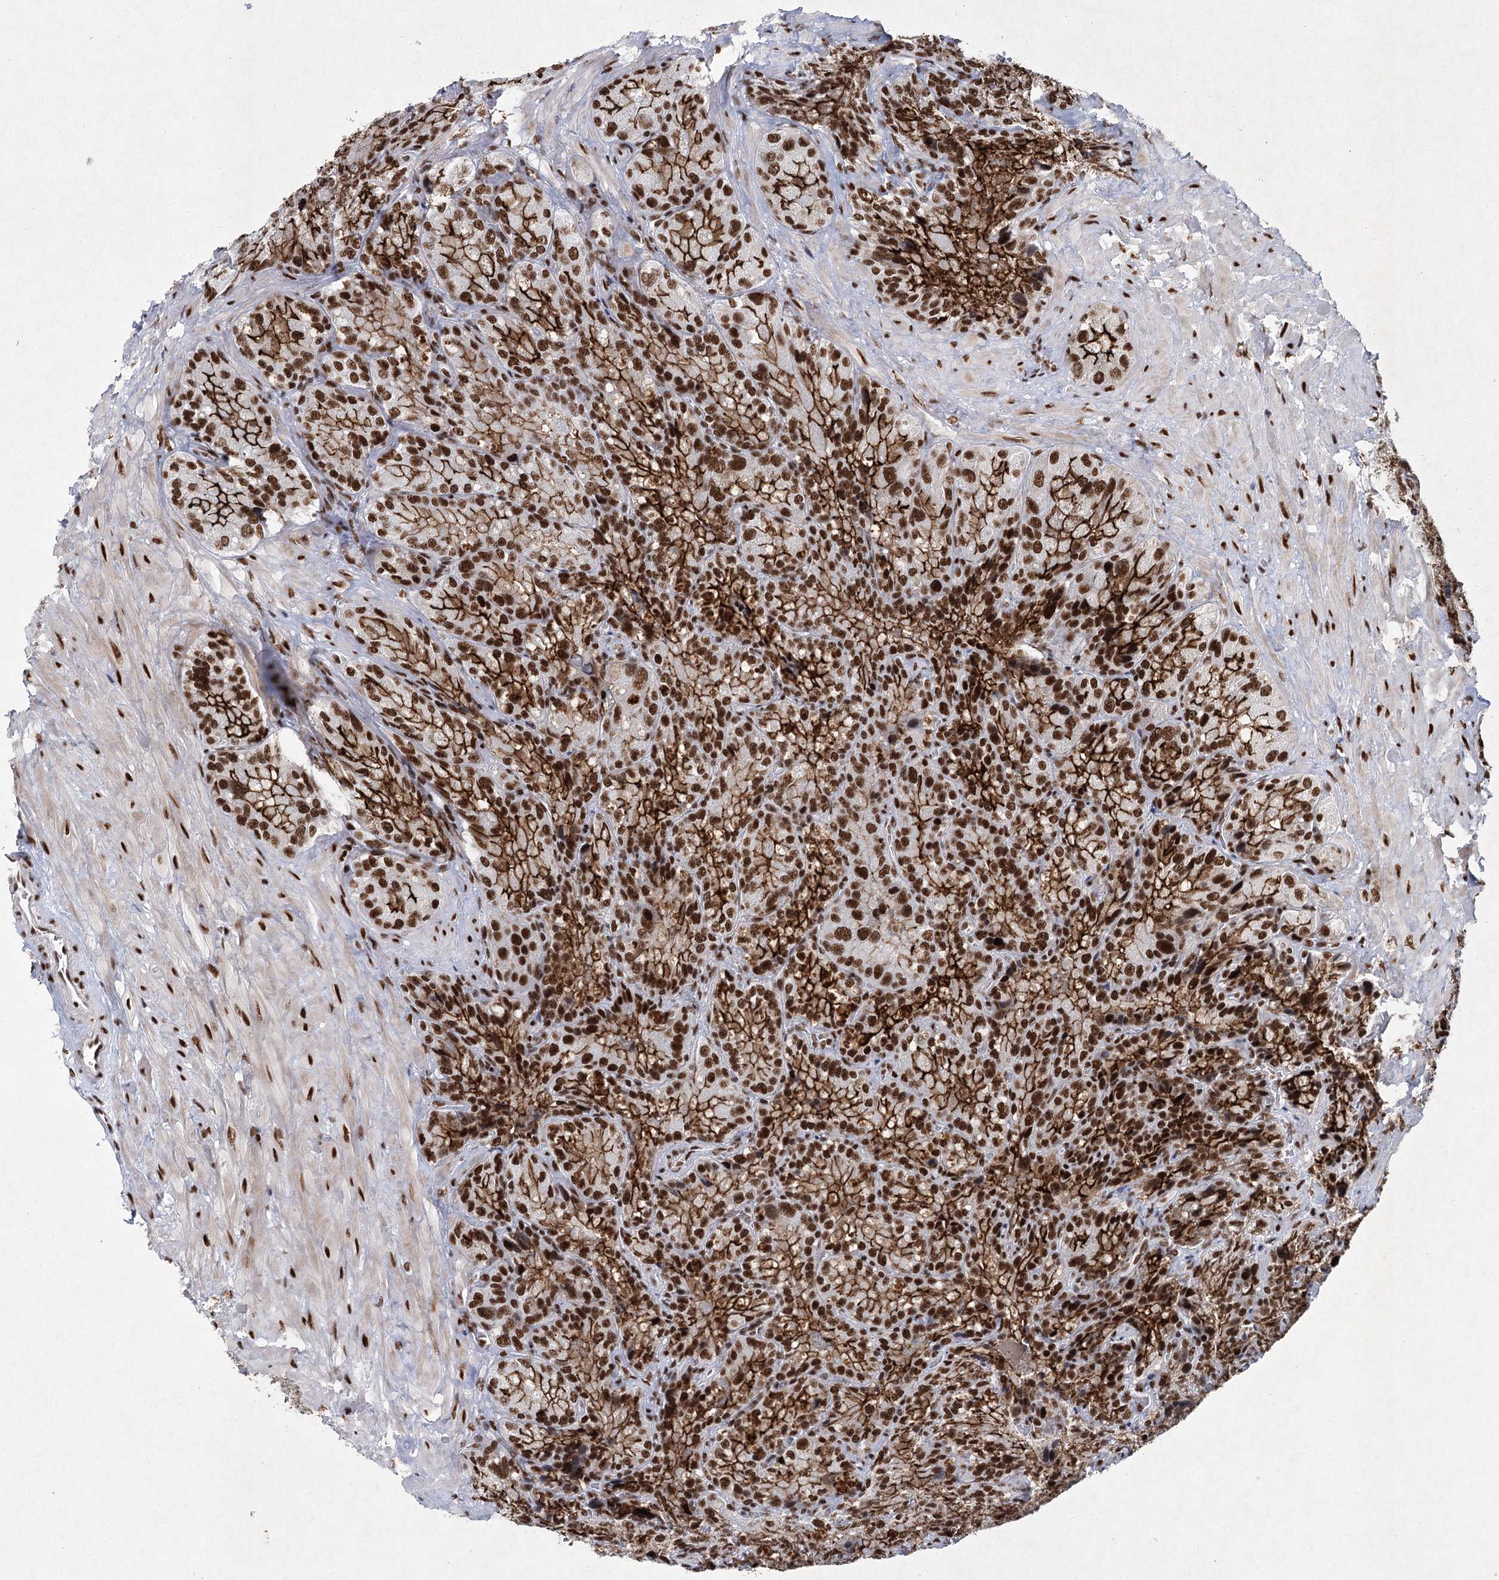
{"staining": {"intensity": "strong", "quantity": ">75%", "location": "cytoplasmic/membranous,nuclear"}, "tissue": "seminal vesicle", "cell_type": "Glandular cells", "image_type": "normal", "snomed": [{"axis": "morphology", "description": "Normal tissue, NOS"}, {"axis": "topography", "description": "Seminal veicle"}], "caption": "This is a histology image of immunohistochemistry staining of normal seminal vesicle, which shows strong staining in the cytoplasmic/membranous,nuclear of glandular cells.", "gene": "SCAF8", "patient": {"sex": "male", "age": 62}}